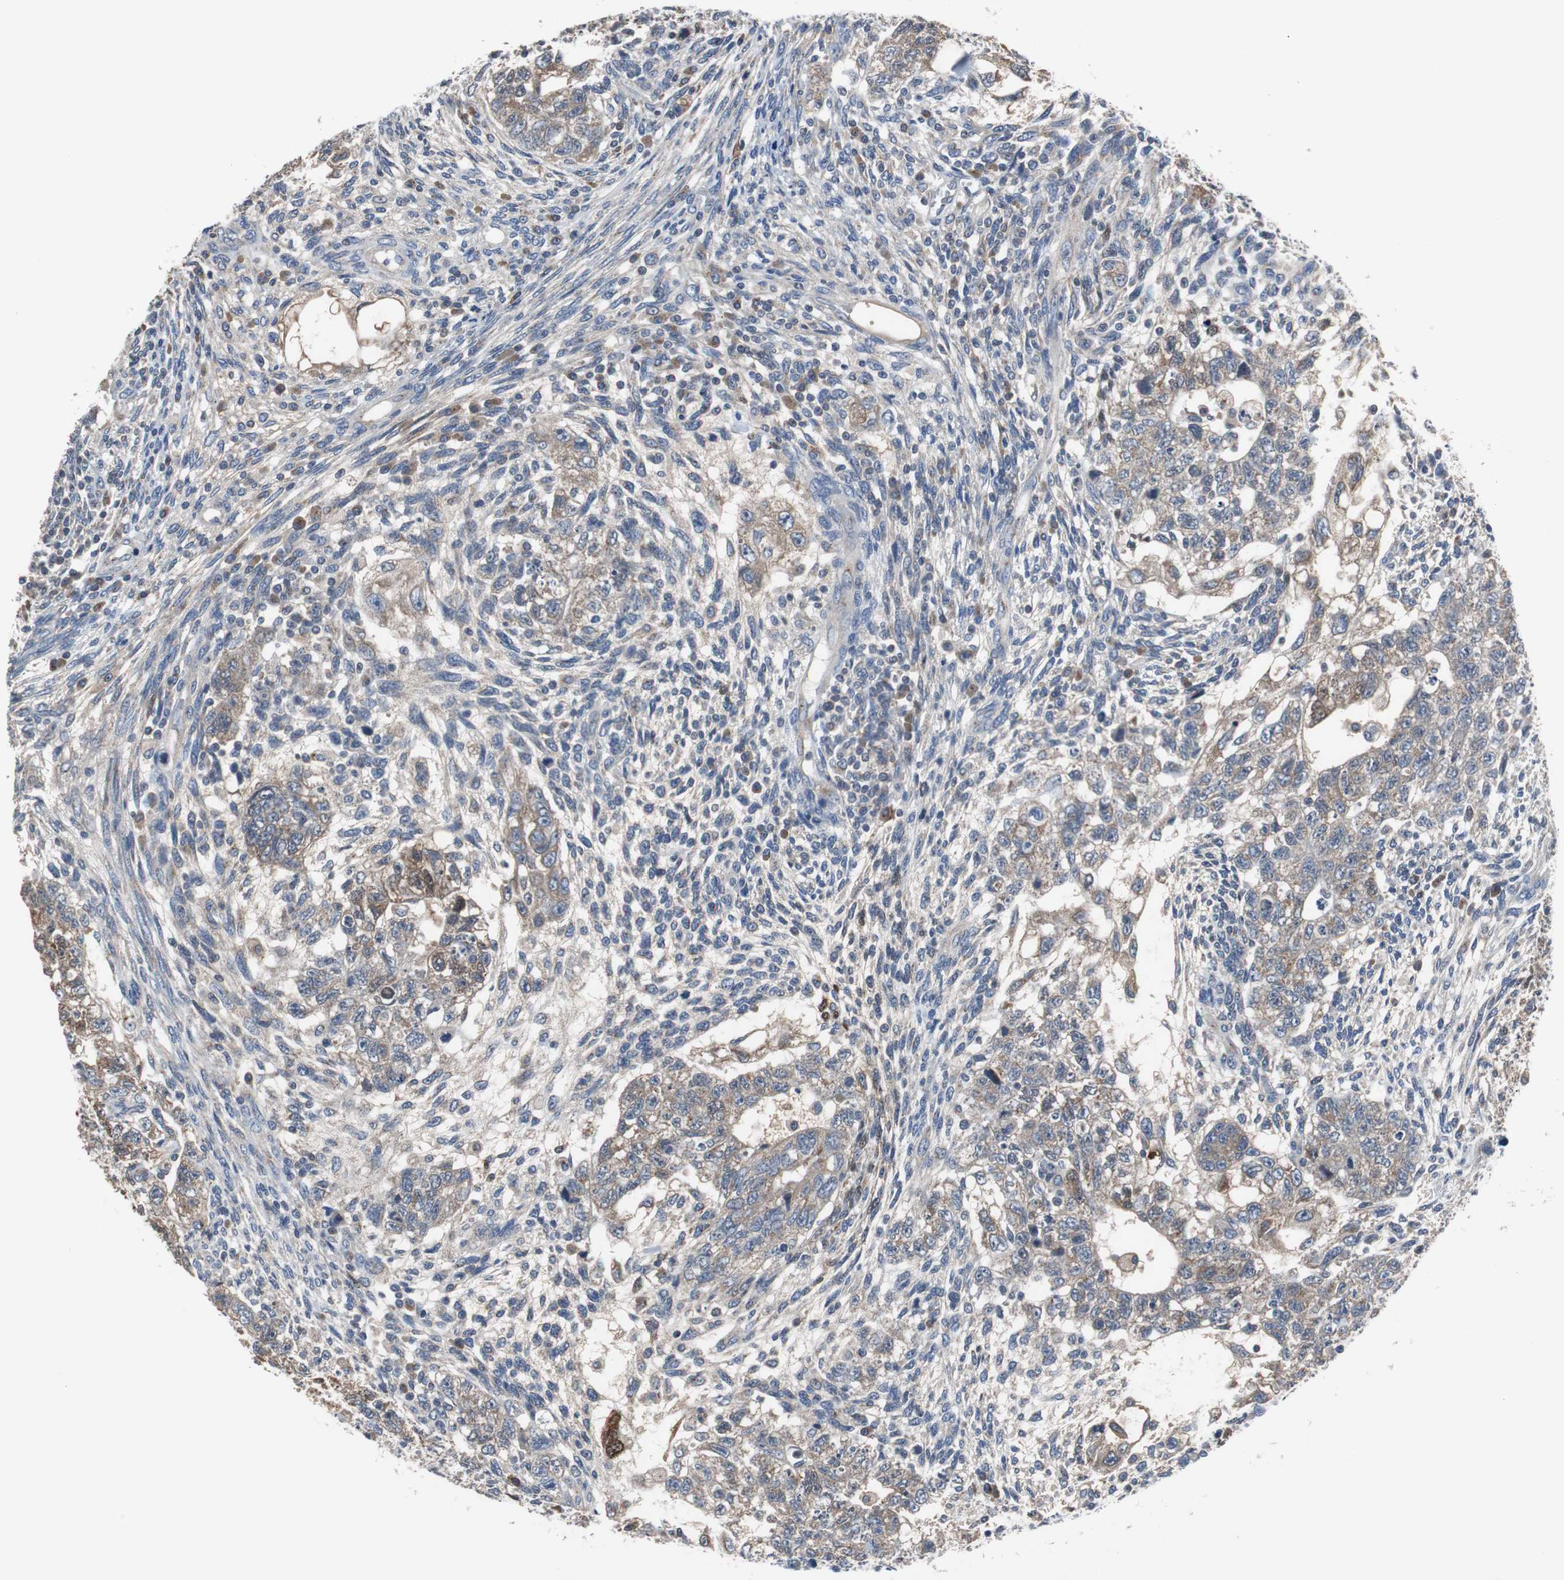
{"staining": {"intensity": "moderate", "quantity": ">75%", "location": "cytoplasmic/membranous"}, "tissue": "testis cancer", "cell_type": "Tumor cells", "image_type": "cancer", "snomed": [{"axis": "morphology", "description": "Normal tissue, NOS"}, {"axis": "morphology", "description": "Carcinoma, Embryonal, NOS"}, {"axis": "topography", "description": "Testis"}], "caption": "A medium amount of moderate cytoplasmic/membranous expression is seen in about >75% of tumor cells in testis cancer (embryonal carcinoma) tissue.", "gene": "CALB2", "patient": {"sex": "male", "age": 36}}